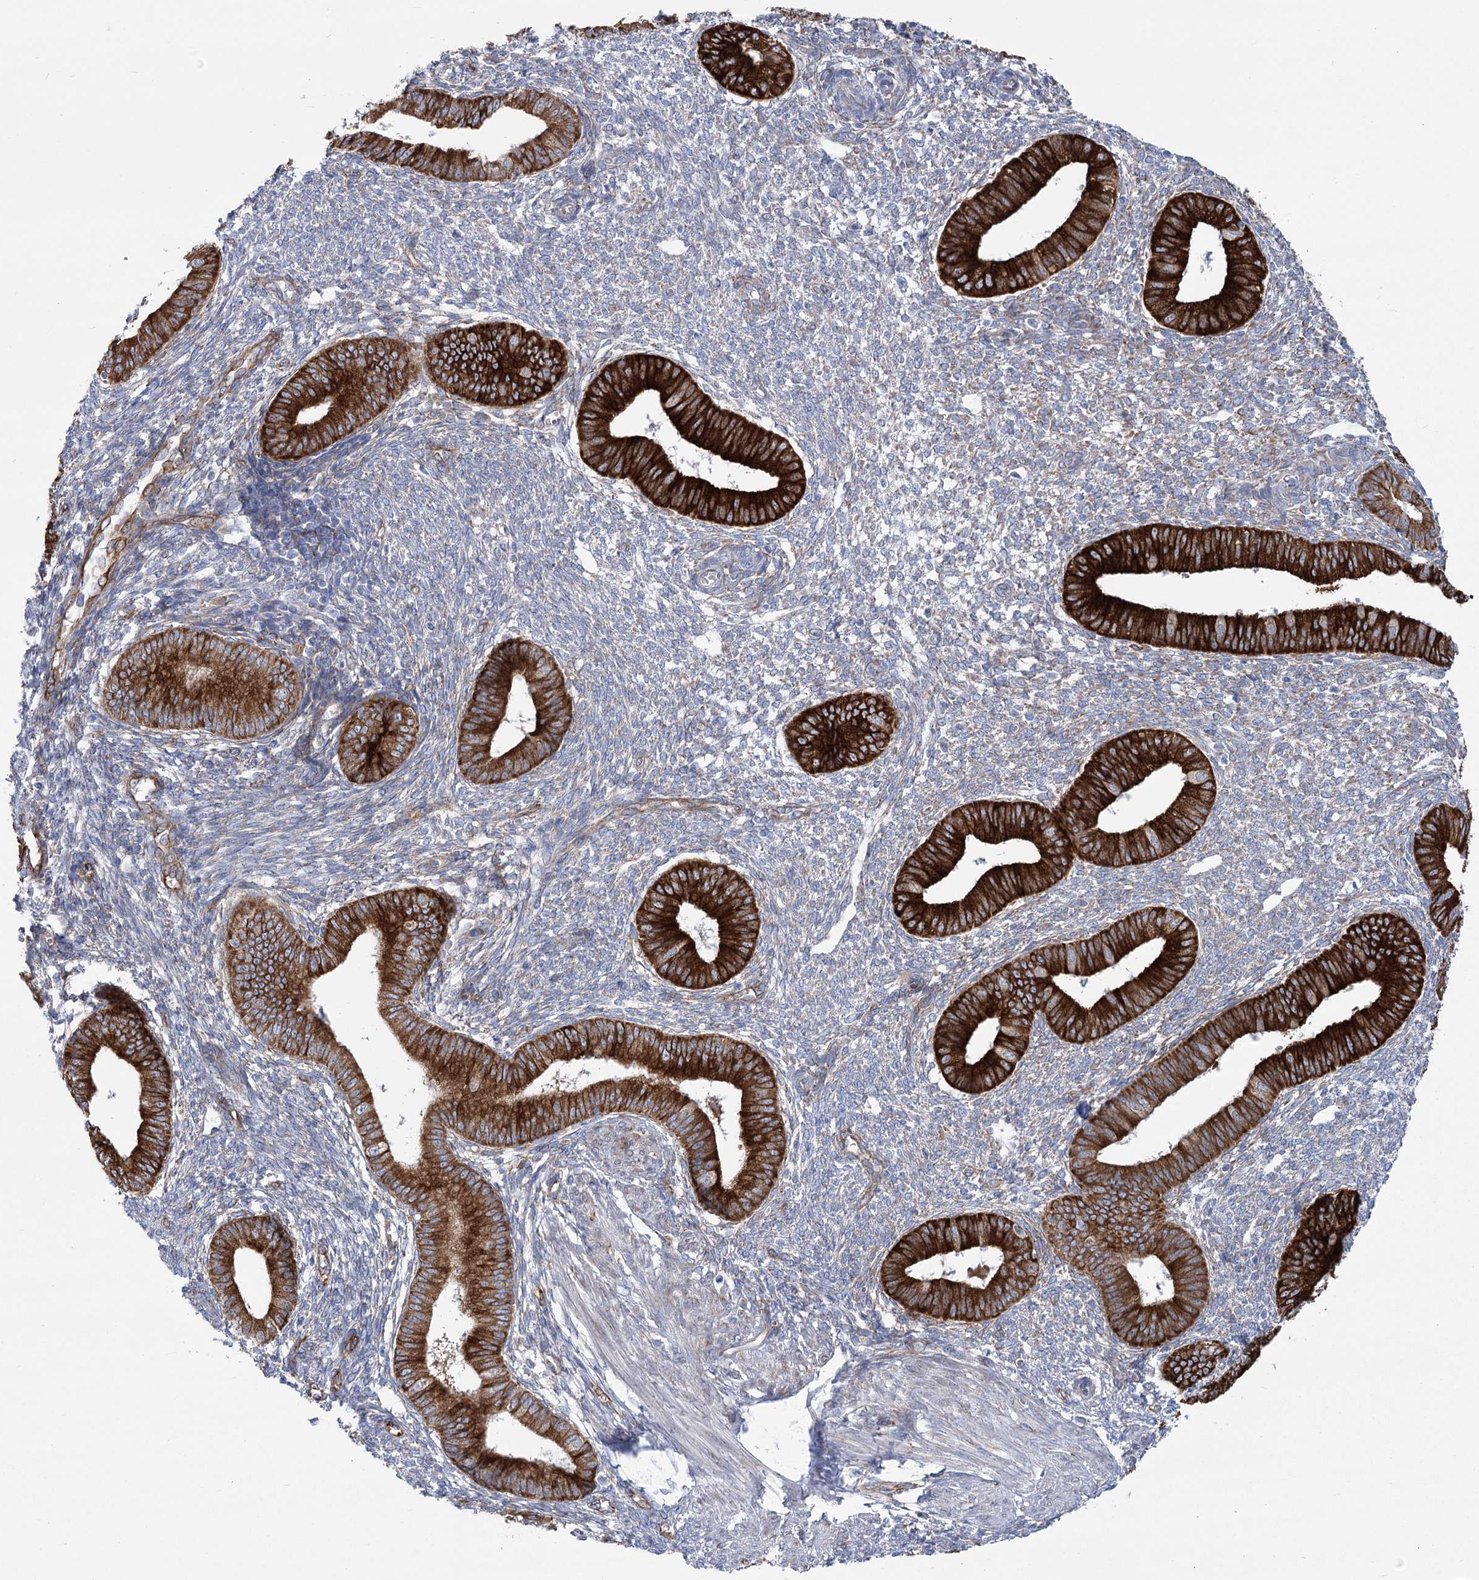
{"staining": {"intensity": "negative", "quantity": "none", "location": "none"}, "tissue": "endometrium", "cell_type": "Cells in endometrial stroma", "image_type": "normal", "snomed": [{"axis": "morphology", "description": "Normal tissue, NOS"}, {"axis": "topography", "description": "Endometrium"}], "caption": "Photomicrograph shows no significant protein staining in cells in endometrial stroma of unremarkable endometrium. Nuclei are stained in blue.", "gene": "YTHDC2", "patient": {"sex": "female", "age": 46}}